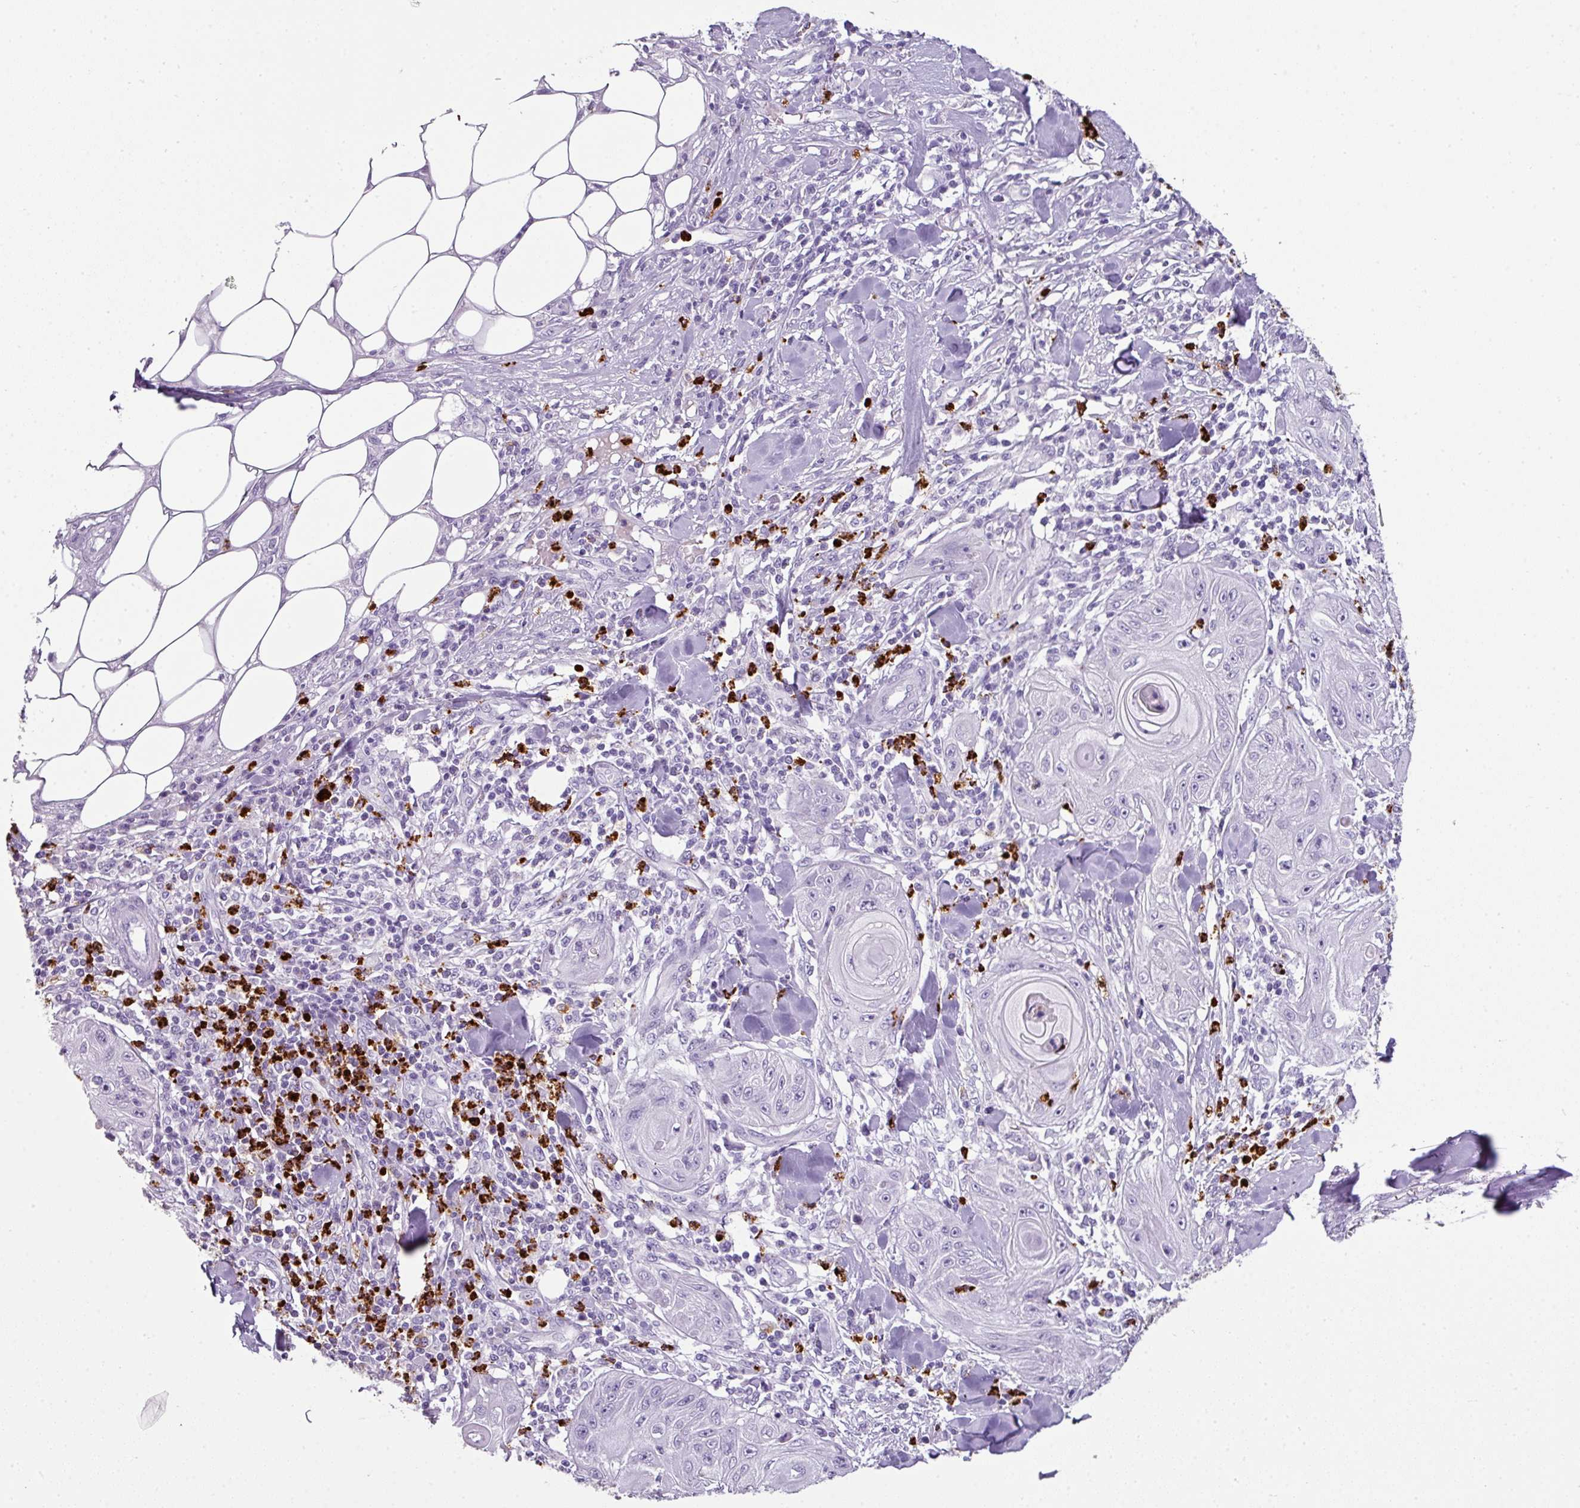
{"staining": {"intensity": "negative", "quantity": "none", "location": "none"}, "tissue": "skin cancer", "cell_type": "Tumor cells", "image_type": "cancer", "snomed": [{"axis": "morphology", "description": "Squamous cell carcinoma, NOS"}, {"axis": "topography", "description": "Skin"}], "caption": "The immunohistochemistry micrograph has no significant staining in tumor cells of squamous cell carcinoma (skin) tissue.", "gene": "CTSG", "patient": {"sex": "female", "age": 78}}